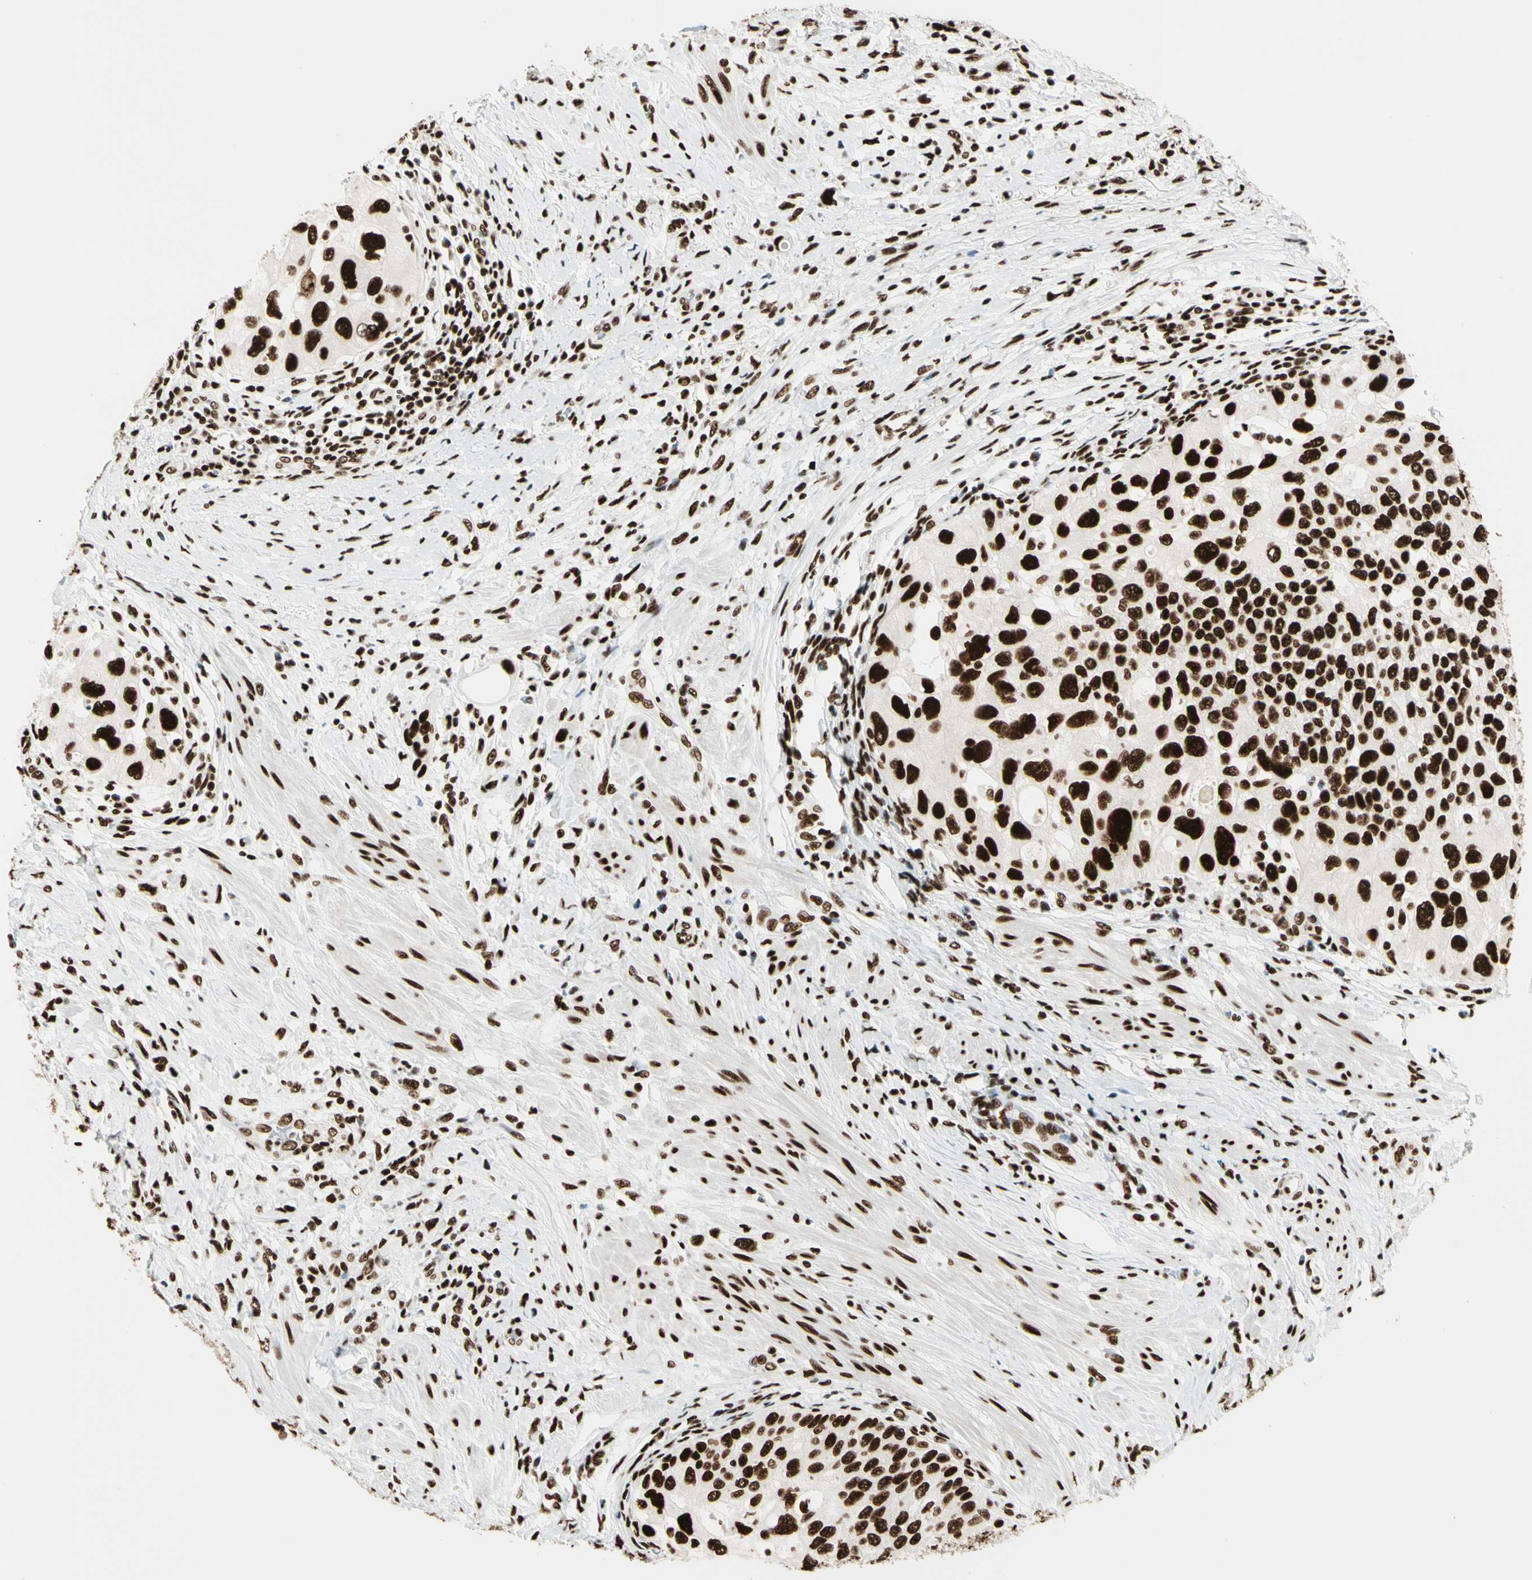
{"staining": {"intensity": "strong", "quantity": ">75%", "location": "nuclear"}, "tissue": "urothelial cancer", "cell_type": "Tumor cells", "image_type": "cancer", "snomed": [{"axis": "morphology", "description": "Urothelial carcinoma, High grade"}, {"axis": "topography", "description": "Urinary bladder"}], "caption": "Protein expression by IHC displays strong nuclear expression in about >75% of tumor cells in urothelial cancer.", "gene": "CCAR1", "patient": {"sex": "female", "age": 56}}